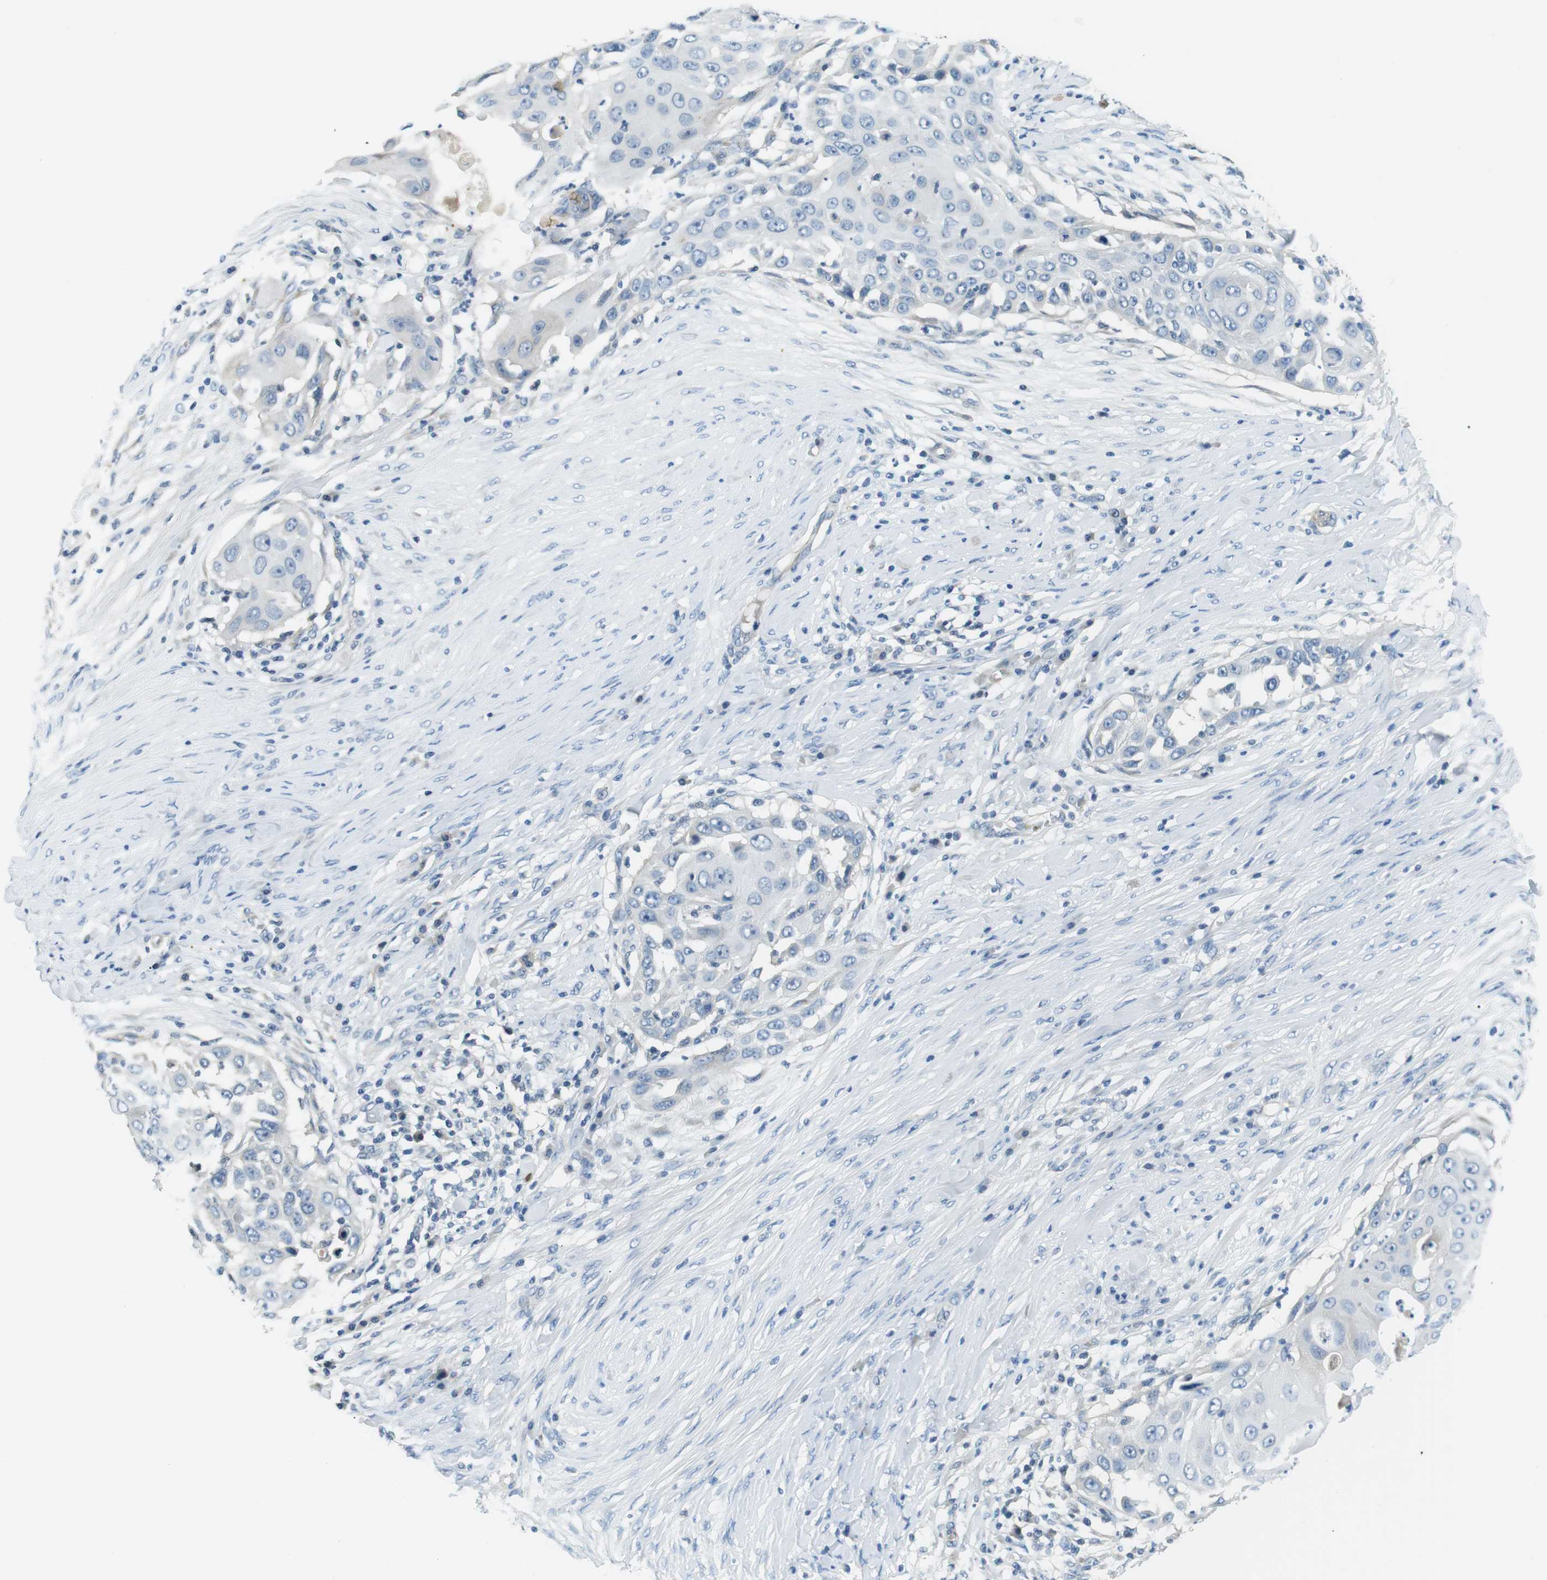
{"staining": {"intensity": "negative", "quantity": "none", "location": "none"}, "tissue": "skin cancer", "cell_type": "Tumor cells", "image_type": "cancer", "snomed": [{"axis": "morphology", "description": "Squamous cell carcinoma, NOS"}, {"axis": "topography", "description": "Skin"}], "caption": "This photomicrograph is of skin squamous cell carcinoma stained with IHC to label a protein in brown with the nuclei are counter-stained blue. There is no positivity in tumor cells.", "gene": "WSCD1", "patient": {"sex": "female", "age": 44}}